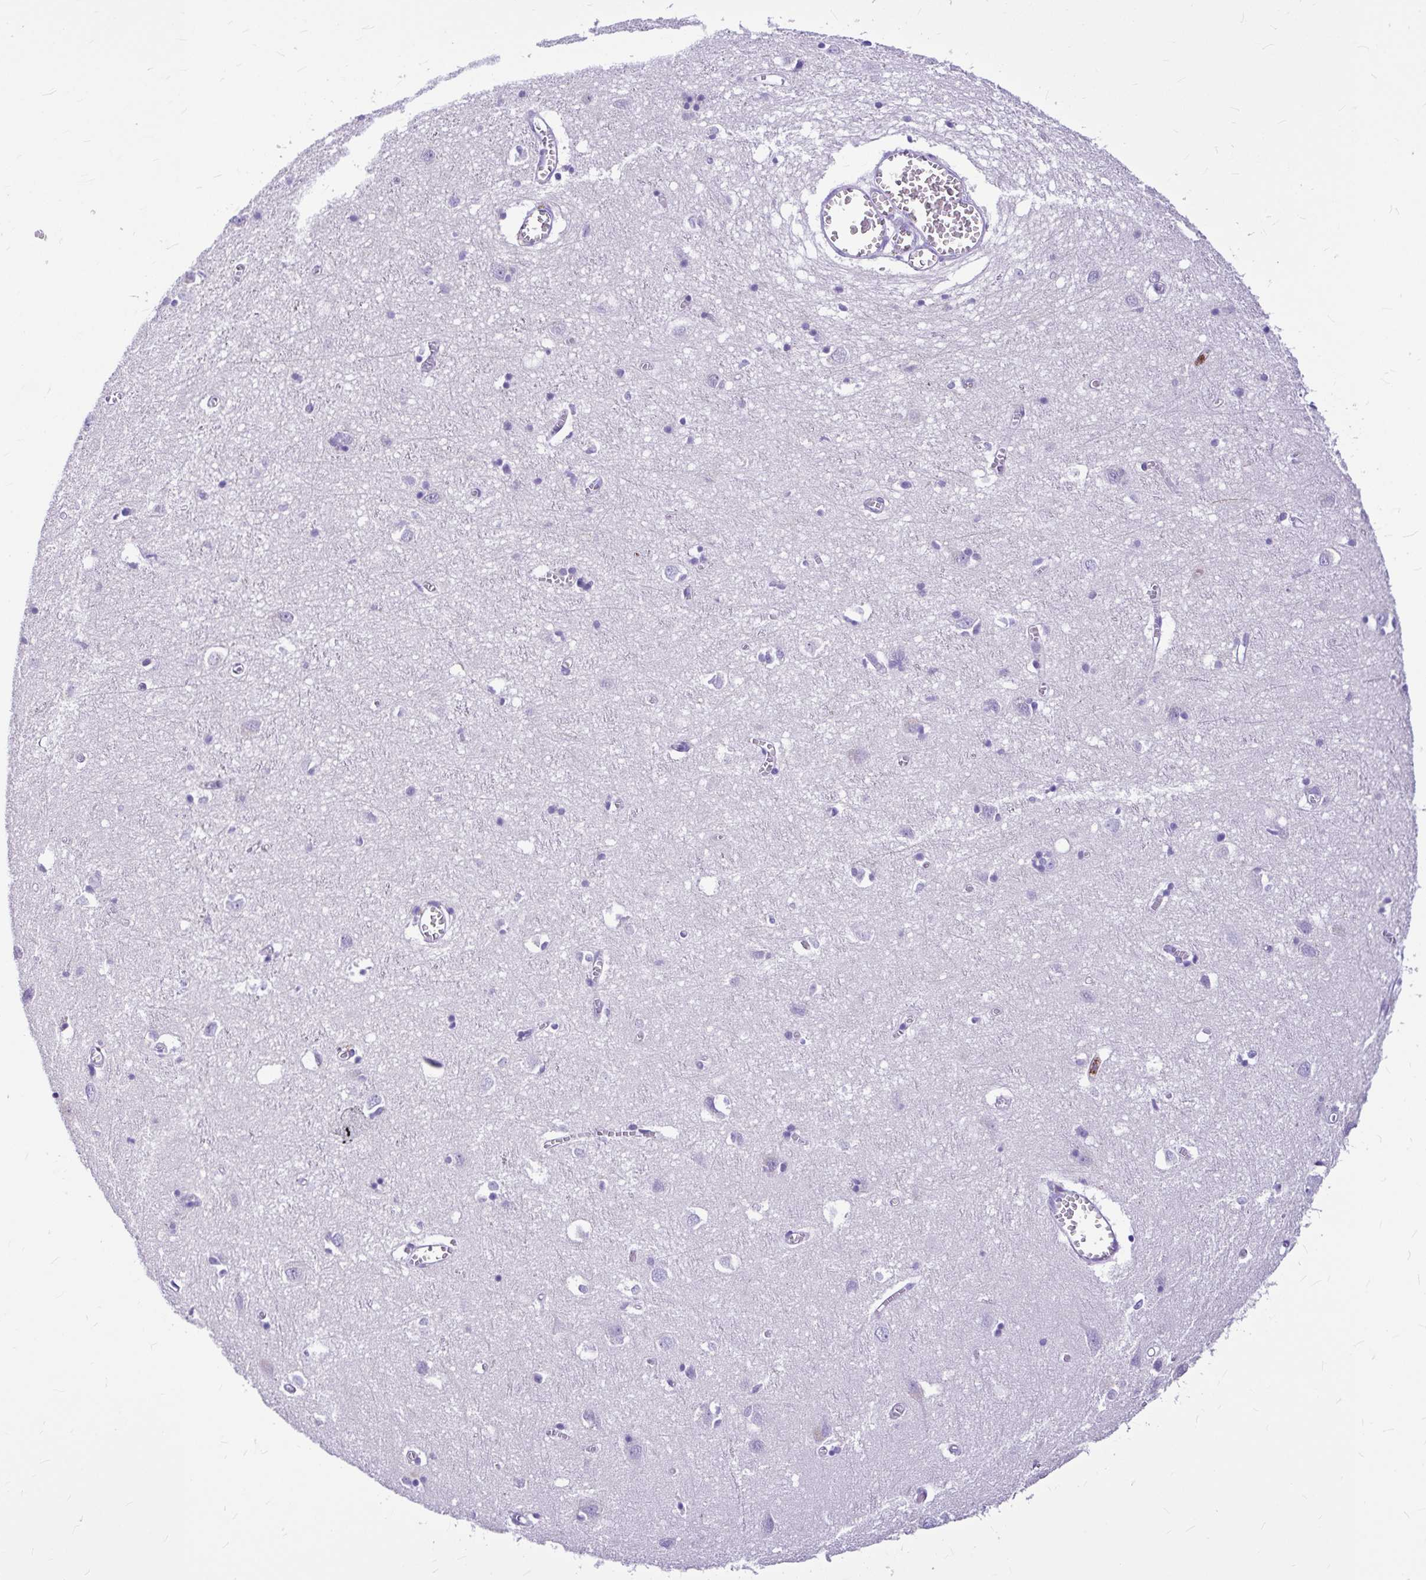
{"staining": {"intensity": "negative", "quantity": "none", "location": "none"}, "tissue": "cerebral cortex", "cell_type": "Endothelial cells", "image_type": "normal", "snomed": [{"axis": "morphology", "description": "Normal tissue, NOS"}, {"axis": "topography", "description": "Cerebral cortex"}], "caption": "This image is of benign cerebral cortex stained with immunohistochemistry (IHC) to label a protein in brown with the nuclei are counter-stained blue. There is no positivity in endothelial cells. (IHC, brightfield microscopy, high magnification).", "gene": "CLEC1B", "patient": {"sex": "male", "age": 70}}